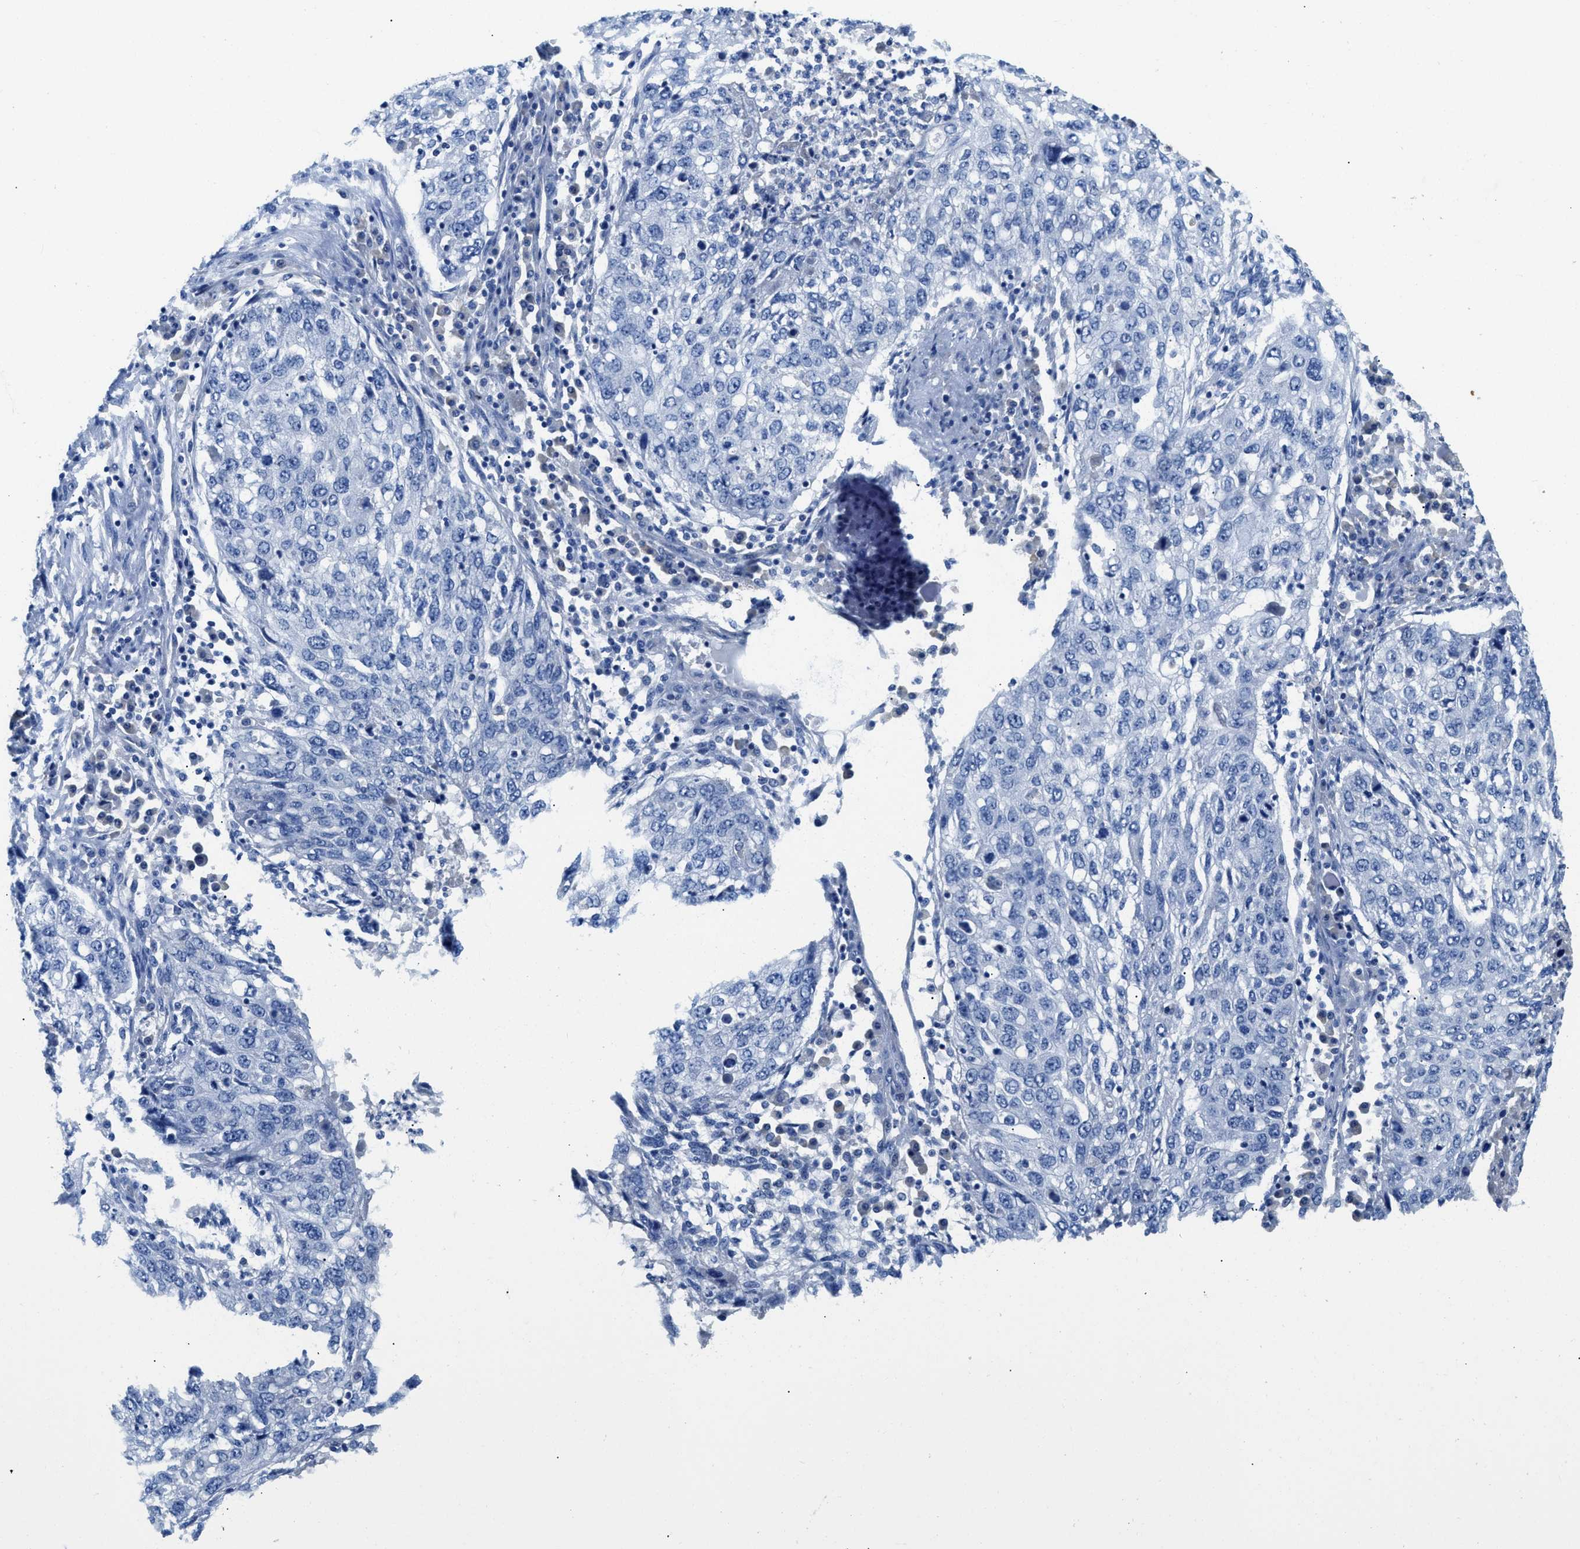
{"staining": {"intensity": "negative", "quantity": "none", "location": "none"}, "tissue": "lung cancer", "cell_type": "Tumor cells", "image_type": "cancer", "snomed": [{"axis": "morphology", "description": "Squamous cell carcinoma, NOS"}, {"axis": "topography", "description": "Lung"}], "caption": "IHC of lung cancer (squamous cell carcinoma) reveals no expression in tumor cells.", "gene": "SLC10A6", "patient": {"sex": "female", "age": 63}}